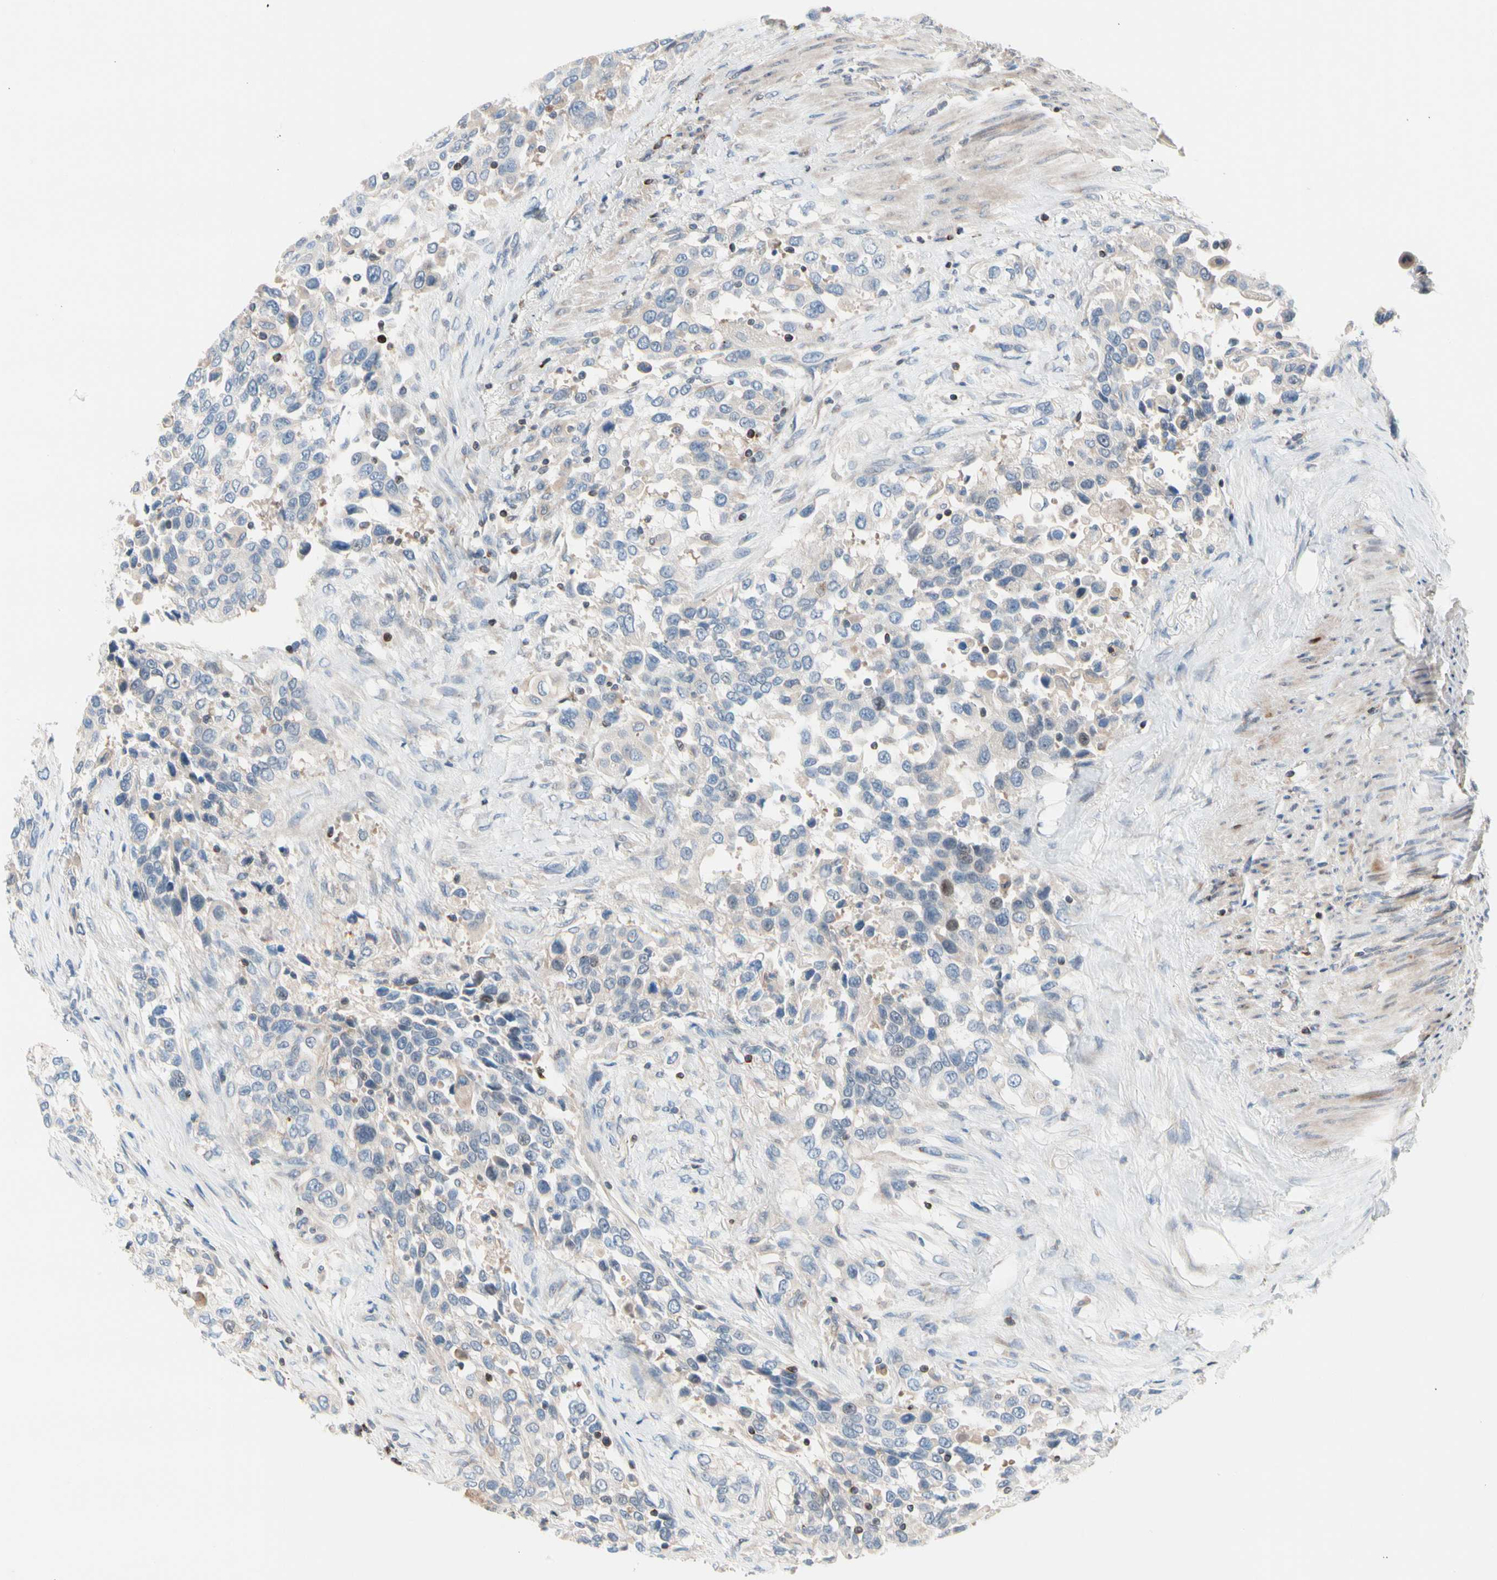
{"staining": {"intensity": "negative", "quantity": "none", "location": "none"}, "tissue": "urothelial cancer", "cell_type": "Tumor cells", "image_type": "cancer", "snomed": [{"axis": "morphology", "description": "Urothelial carcinoma, High grade"}, {"axis": "topography", "description": "Urinary bladder"}], "caption": "Urothelial cancer stained for a protein using immunohistochemistry reveals no positivity tumor cells.", "gene": "MAP3K3", "patient": {"sex": "female", "age": 80}}